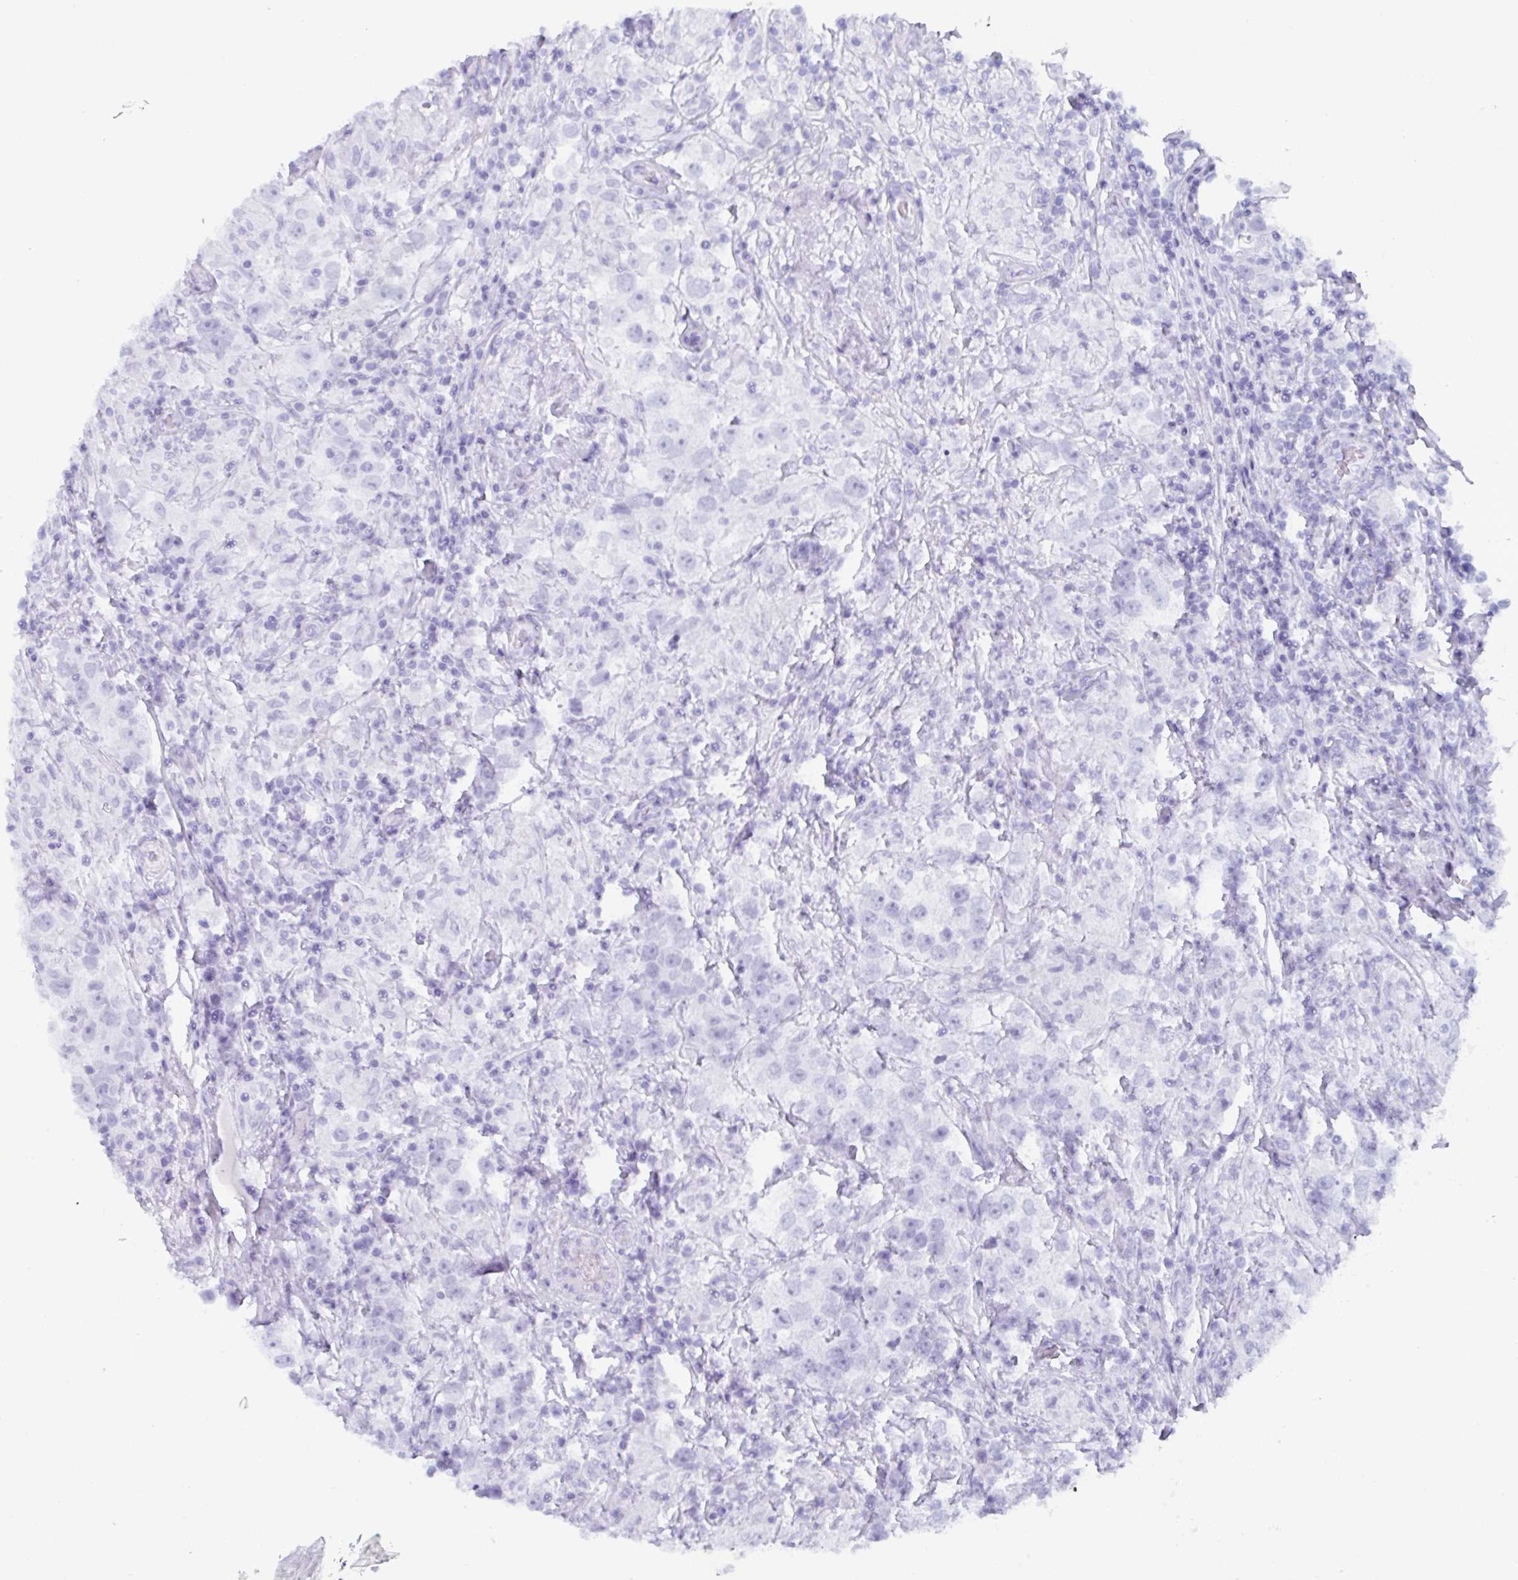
{"staining": {"intensity": "negative", "quantity": "none", "location": "none"}, "tissue": "testis cancer", "cell_type": "Tumor cells", "image_type": "cancer", "snomed": [{"axis": "morphology", "description": "Seminoma, NOS"}, {"axis": "topography", "description": "Testis"}], "caption": "The micrograph reveals no staining of tumor cells in seminoma (testis). Nuclei are stained in blue.", "gene": "ZFP64", "patient": {"sex": "male", "age": 46}}